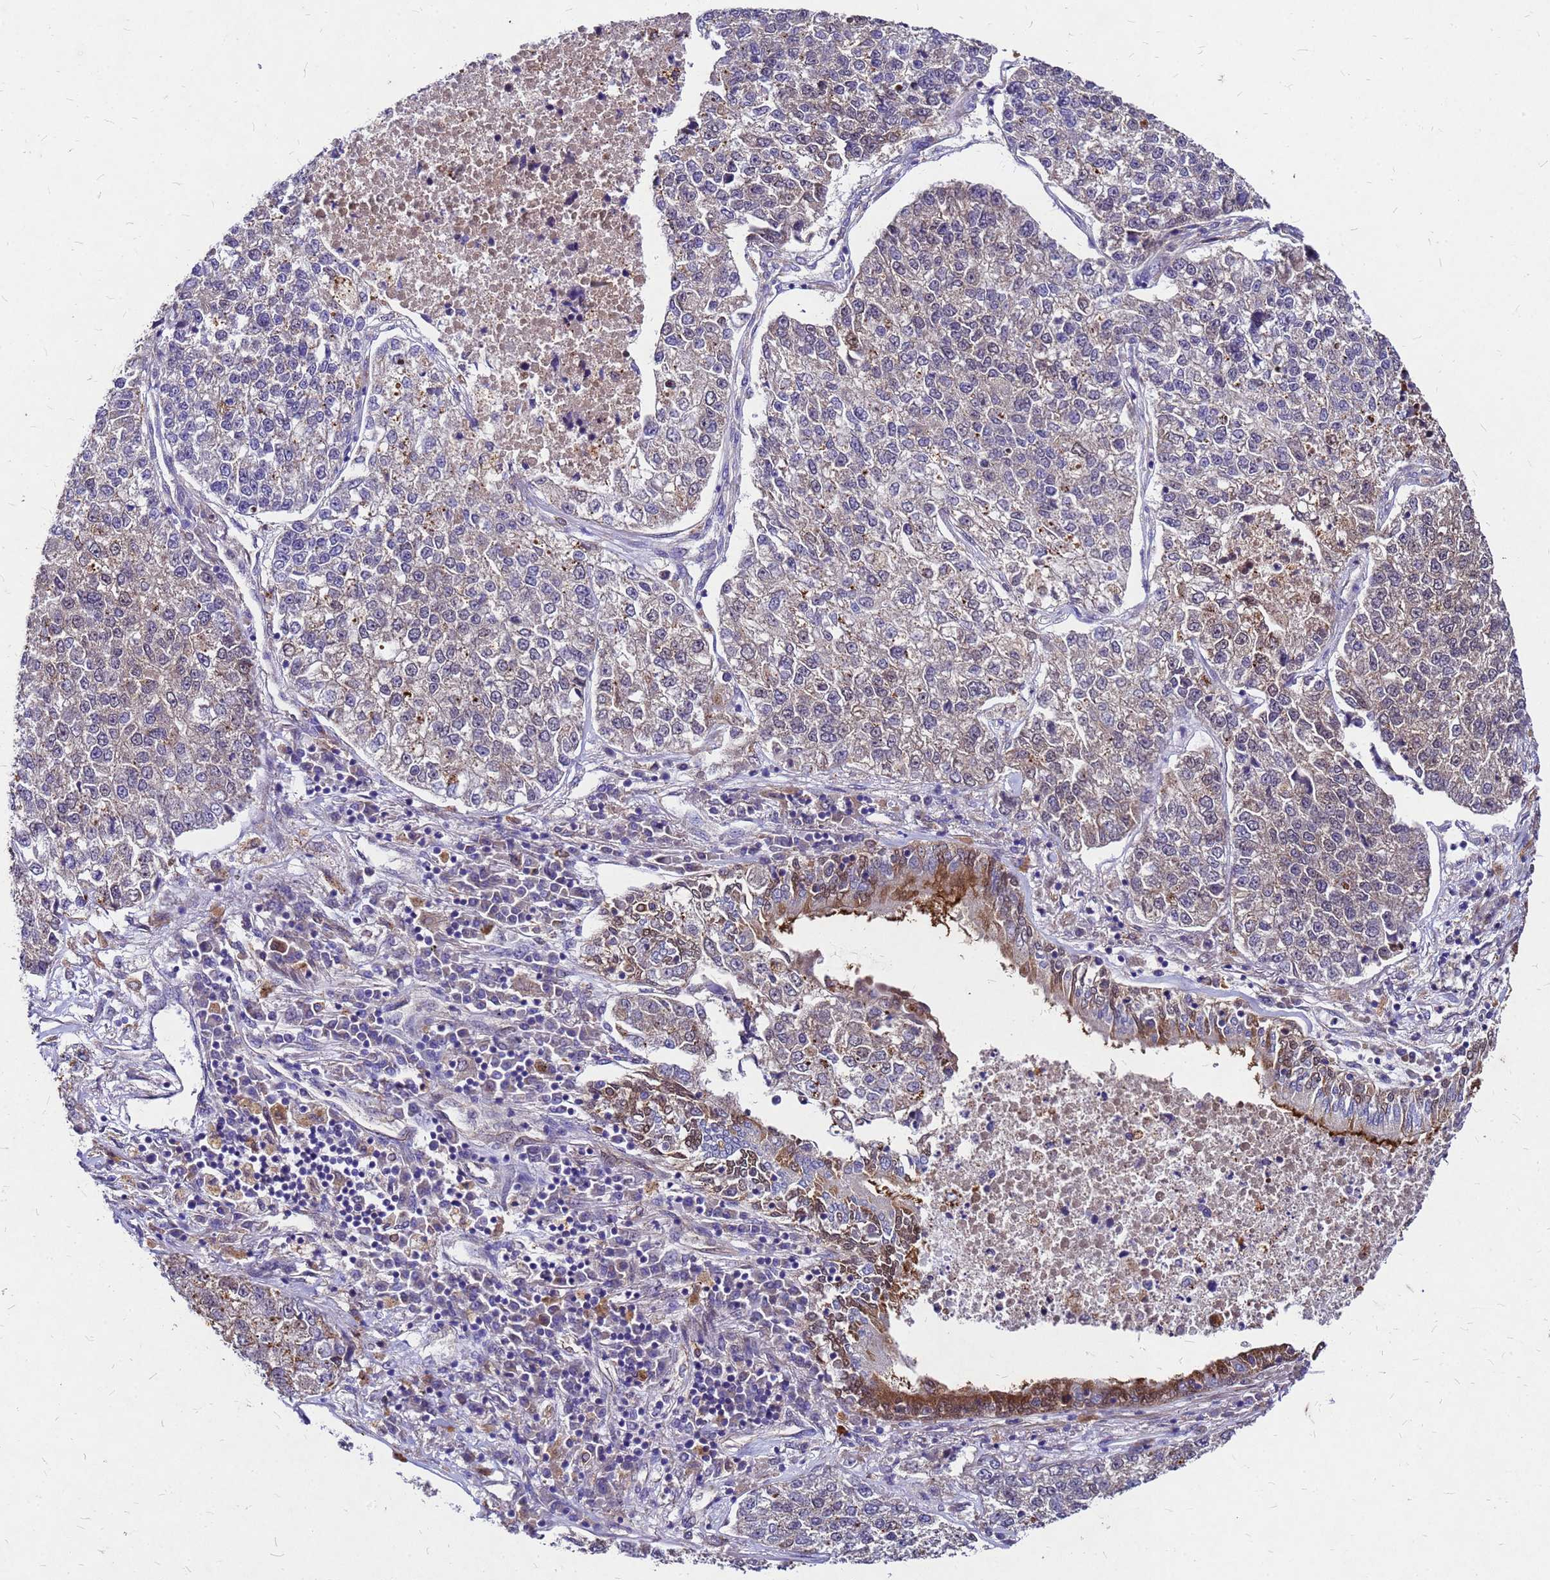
{"staining": {"intensity": "weak", "quantity": "25%-75%", "location": "cytoplasmic/membranous"}, "tissue": "lung cancer", "cell_type": "Tumor cells", "image_type": "cancer", "snomed": [{"axis": "morphology", "description": "Adenocarcinoma, NOS"}, {"axis": "topography", "description": "Lung"}], "caption": "There is low levels of weak cytoplasmic/membranous positivity in tumor cells of lung cancer, as demonstrated by immunohistochemical staining (brown color).", "gene": "DUSP23", "patient": {"sex": "male", "age": 49}}